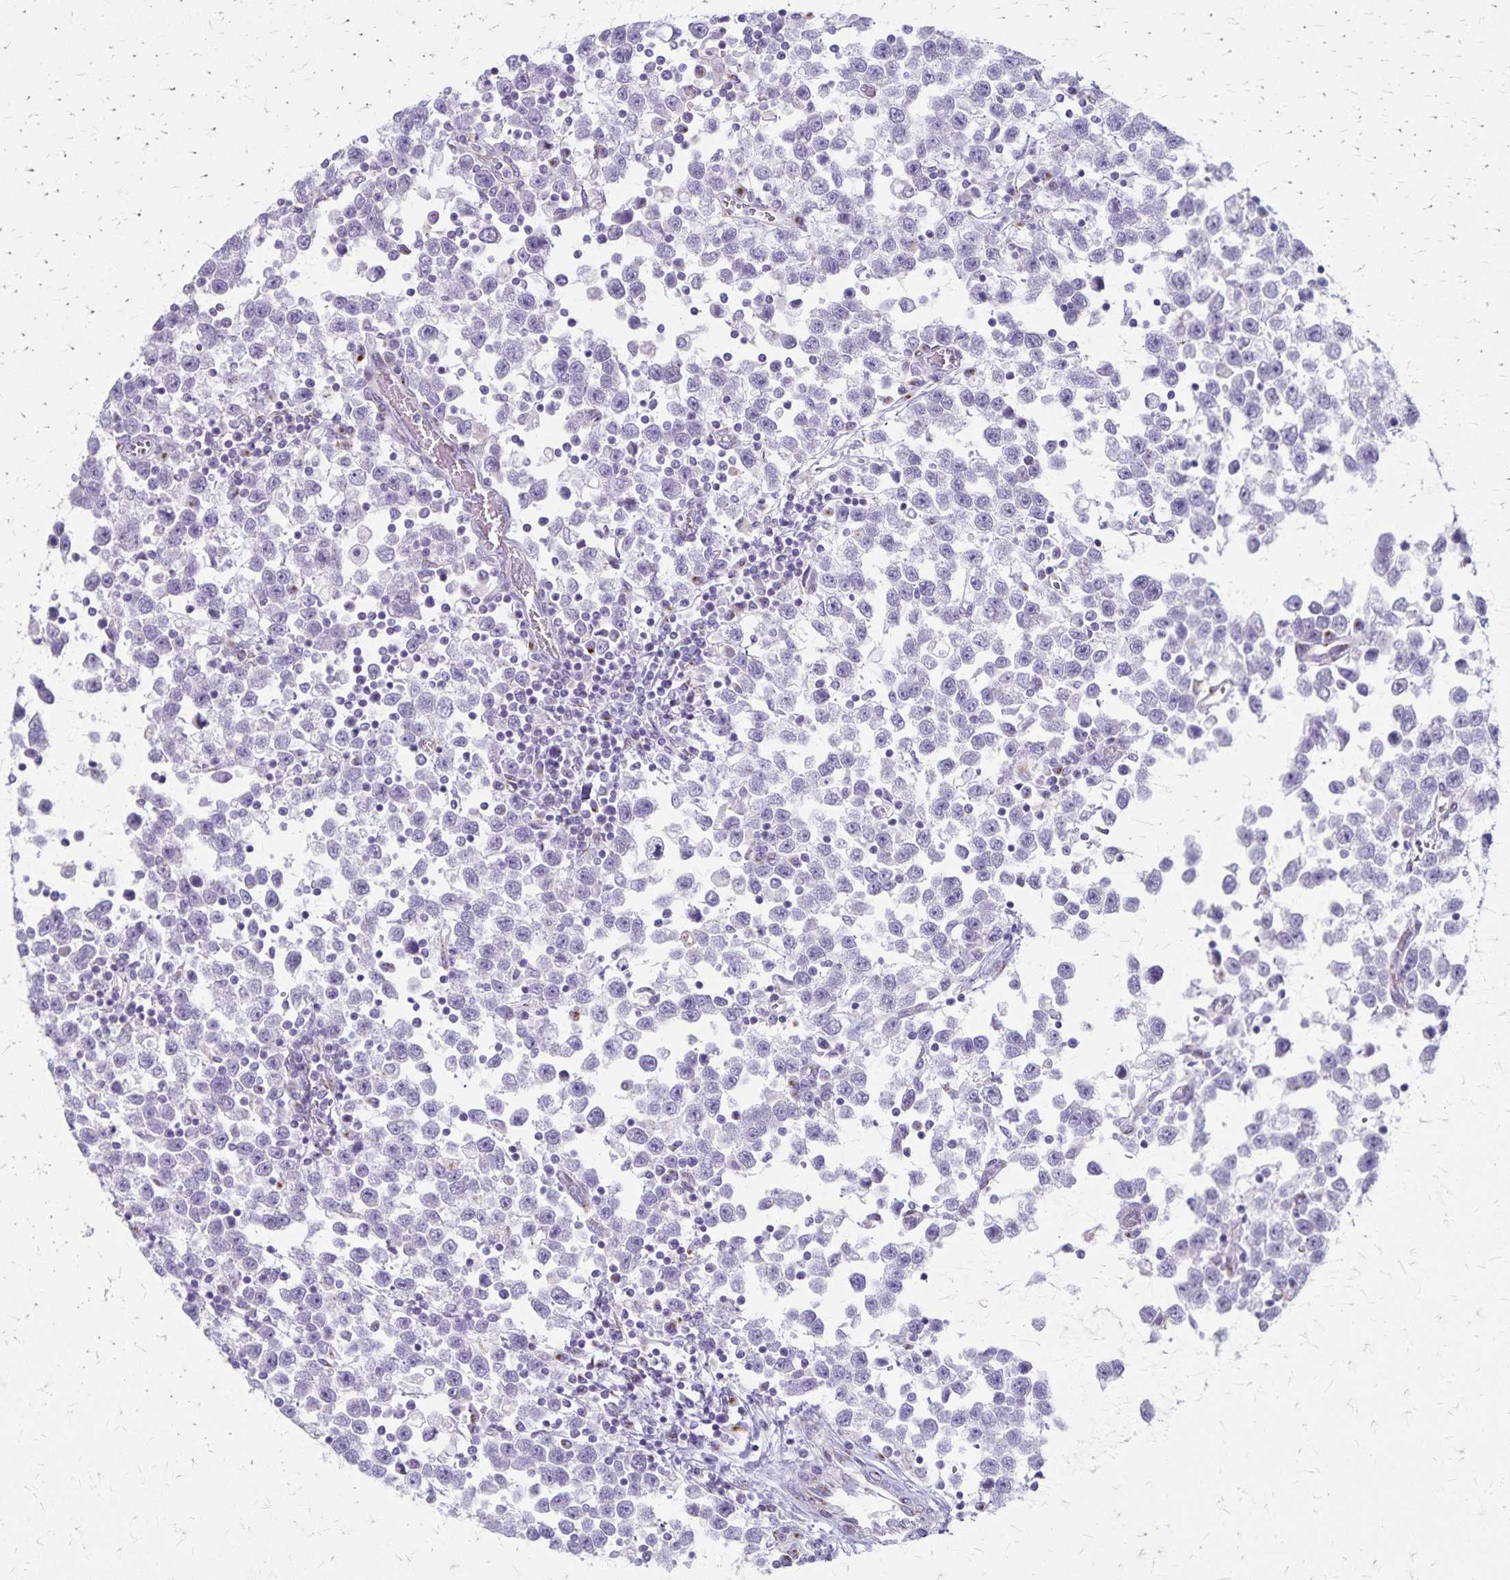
{"staining": {"intensity": "negative", "quantity": "none", "location": "none"}, "tissue": "testis cancer", "cell_type": "Tumor cells", "image_type": "cancer", "snomed": [{"axis": "morphology", "description": "Seminoma, NOS"}, {"axis": "topography", "description": "Testis"}], "caption": "This histopathology image is of testis seminoma stained with IHC to label a protein in brown with the nuclei are counter-stained blue. There is no positivity in tumor cells.", "gene": "MCFD2", "patient": {"sex": "male", "age": 34}}